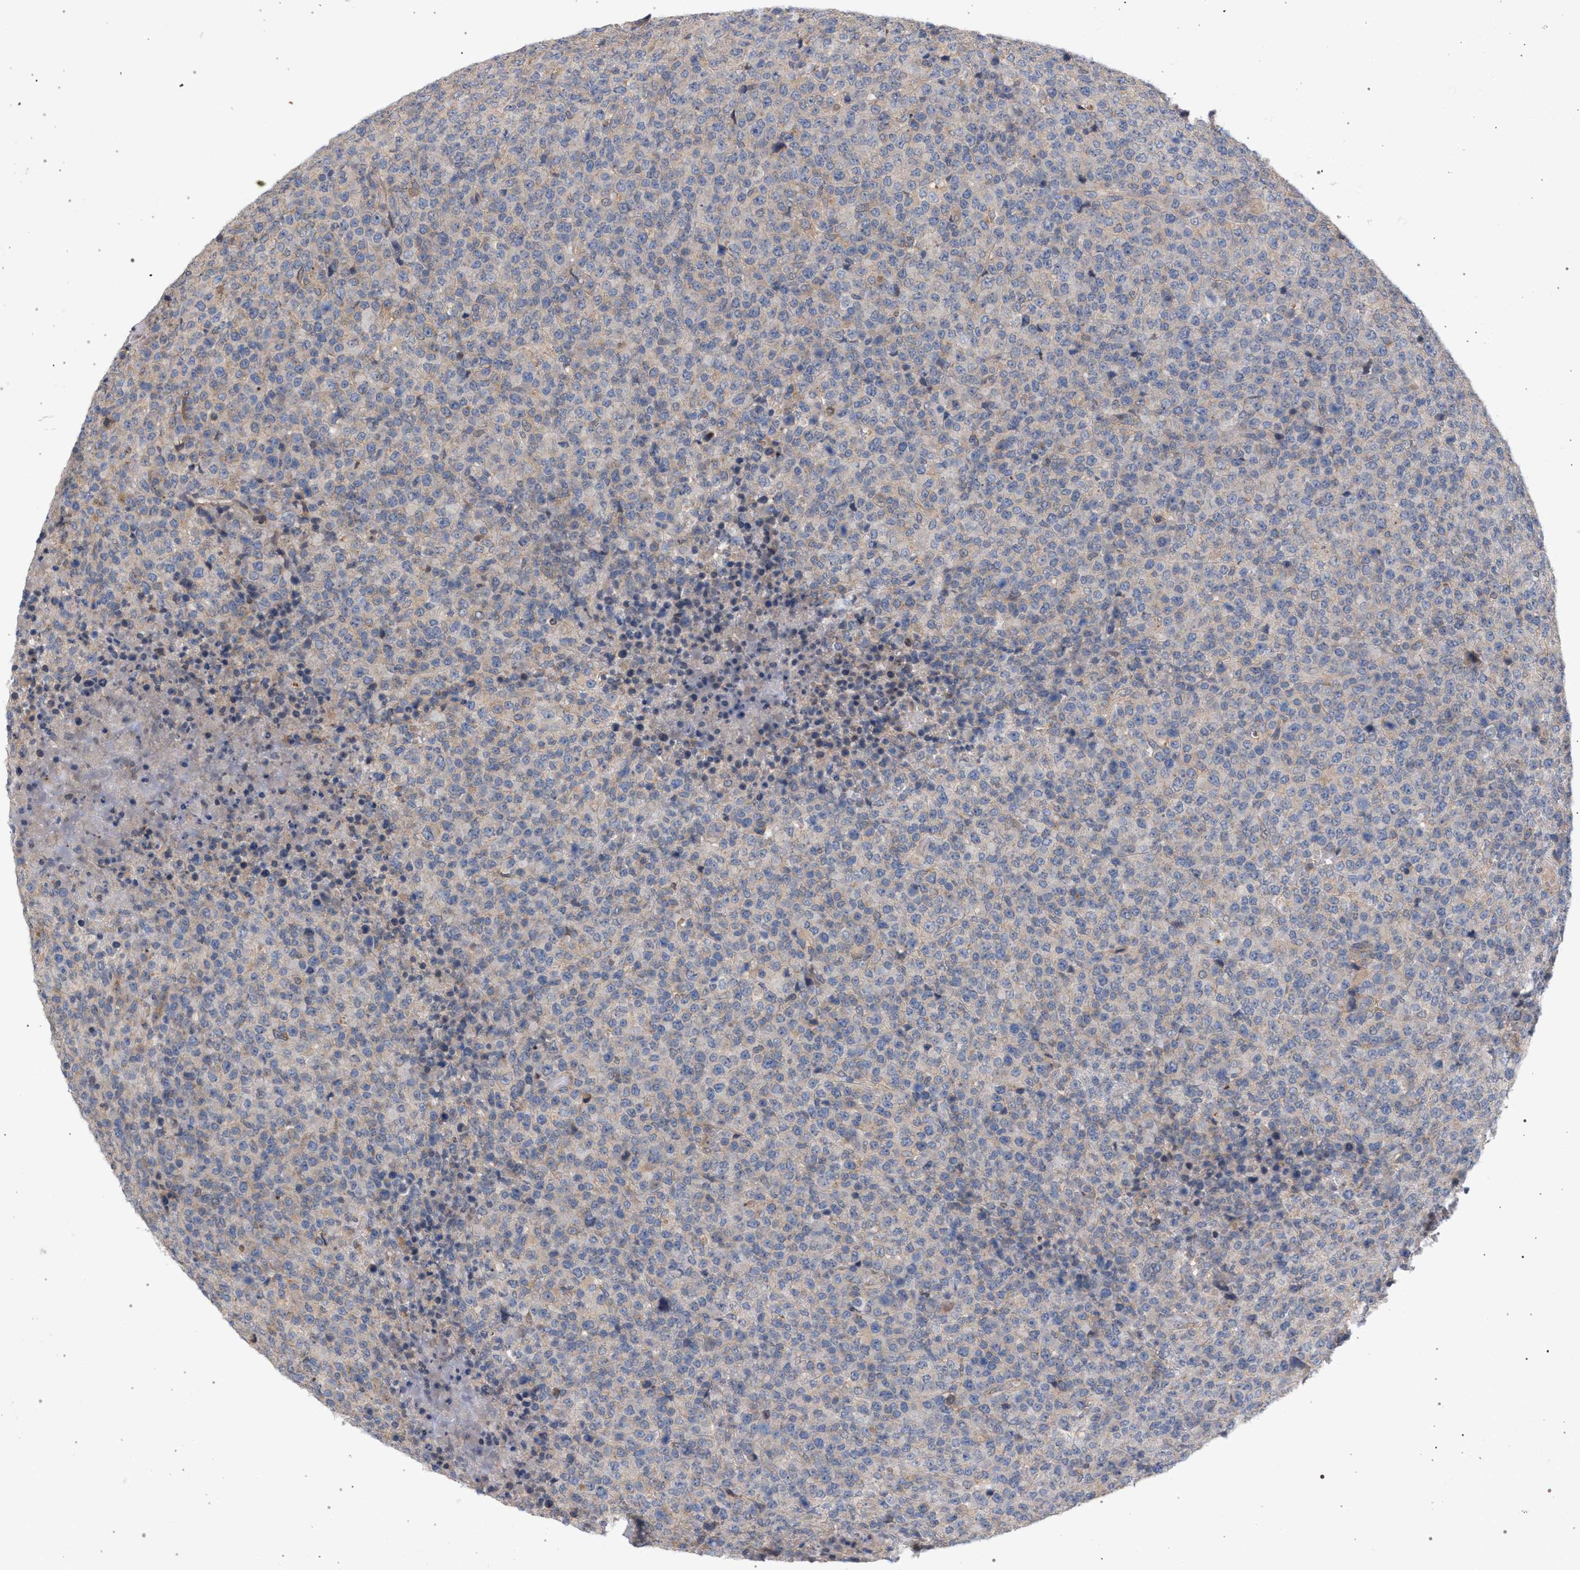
{"staining": {"intensity": "negative", "quantity": "none", "location": "none"}, "tissue": "lymphoma", "cell_type": "Tumor cells", "image_type": "cancer", "snomed": [{"axis": "morphology", "description": "Malignant lymphoma, non-Hodgkin's type, High grade"}, {"axis": "topography", "description": "Lymph node"}], "caption": "Immunohistochemical staining of human lymphoma reveals no significant expression in tumor cells.", "gene": "ARPC5L", "patient": {"sex": "male", "age": 13}}